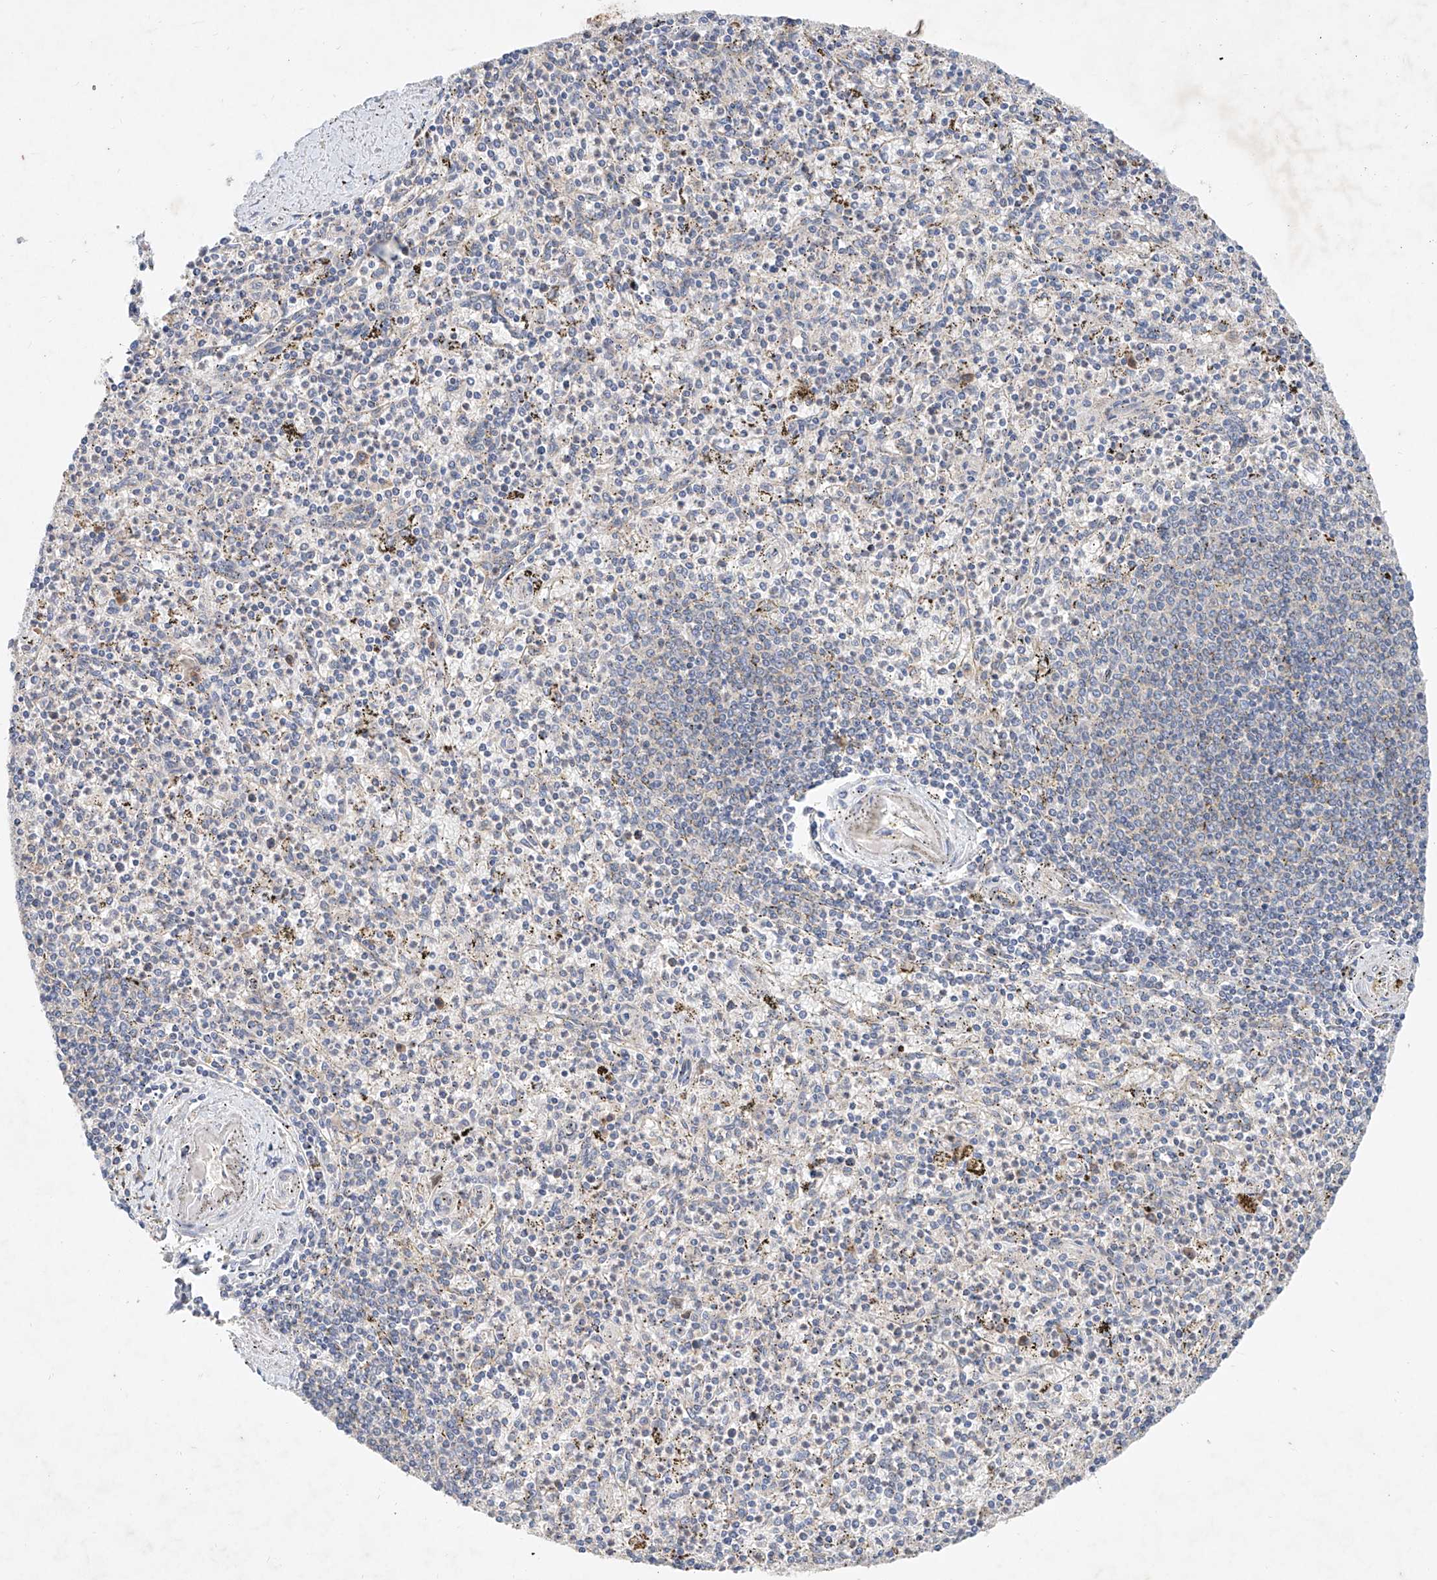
{"staining": {"intensity": "negative", "quantity": "none", "location": "none"}, "tissue": "spleen", "cell_type": "Cells in red pulp", "image_type": "normal", "snomed": [{"axis": "morphology", "description": "Normal tissue, NOS"}, {"axis": "topography", "description": "Spleen"}], "caption": "Immunohistochemistry micrograph of unremarkable human spleen stained for a protein (brown), which demonstrates no staining in cells in red pulp. Nuclei are stained in blue.", "gene": "FASTK", "patient": {"sex": "male", "age": 72}}